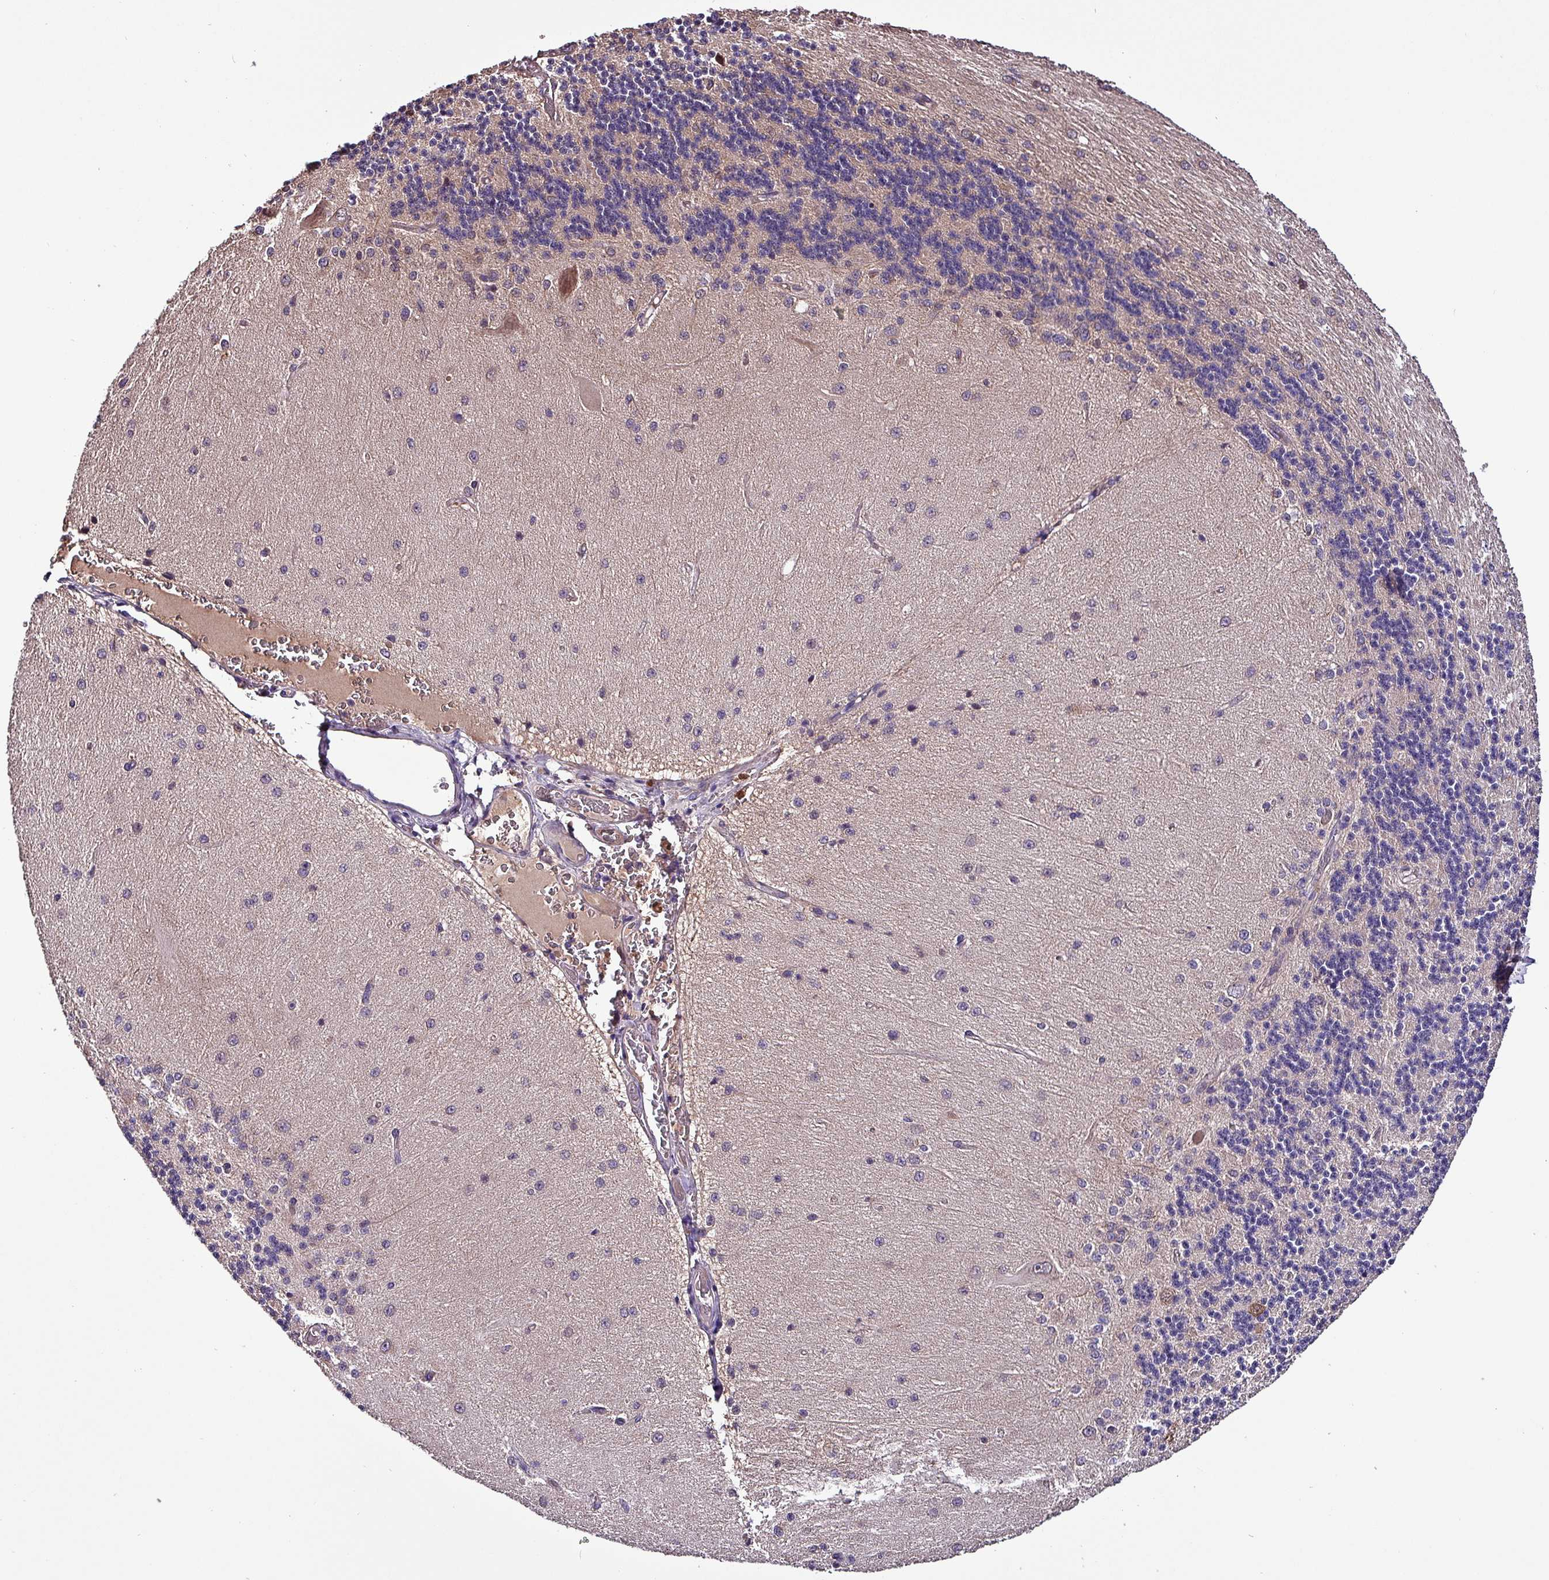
{"staining": {"intensity": "negative", "quantity": "none", "location": "none"}, "tissue": "cerebellum", "cell_type": "Cells in granular layer", "image_type": "normal", "snomed": [{"axis": "morphology", "description": "Normal tissue, NOS"}, {"axis": "topography", "description": "Cerebellum"}], "caption": "Immunohistochemistry micrograph of benign cerebellum: cerebellum stained with DAB (3,3'-diaminobenzidine) demonstrates no significant protein staining in cells in granular layer. Nuclei are stained in blue.", "gene": "PAFAH1B2", "patient": {"sex": "female", "age": 29}}